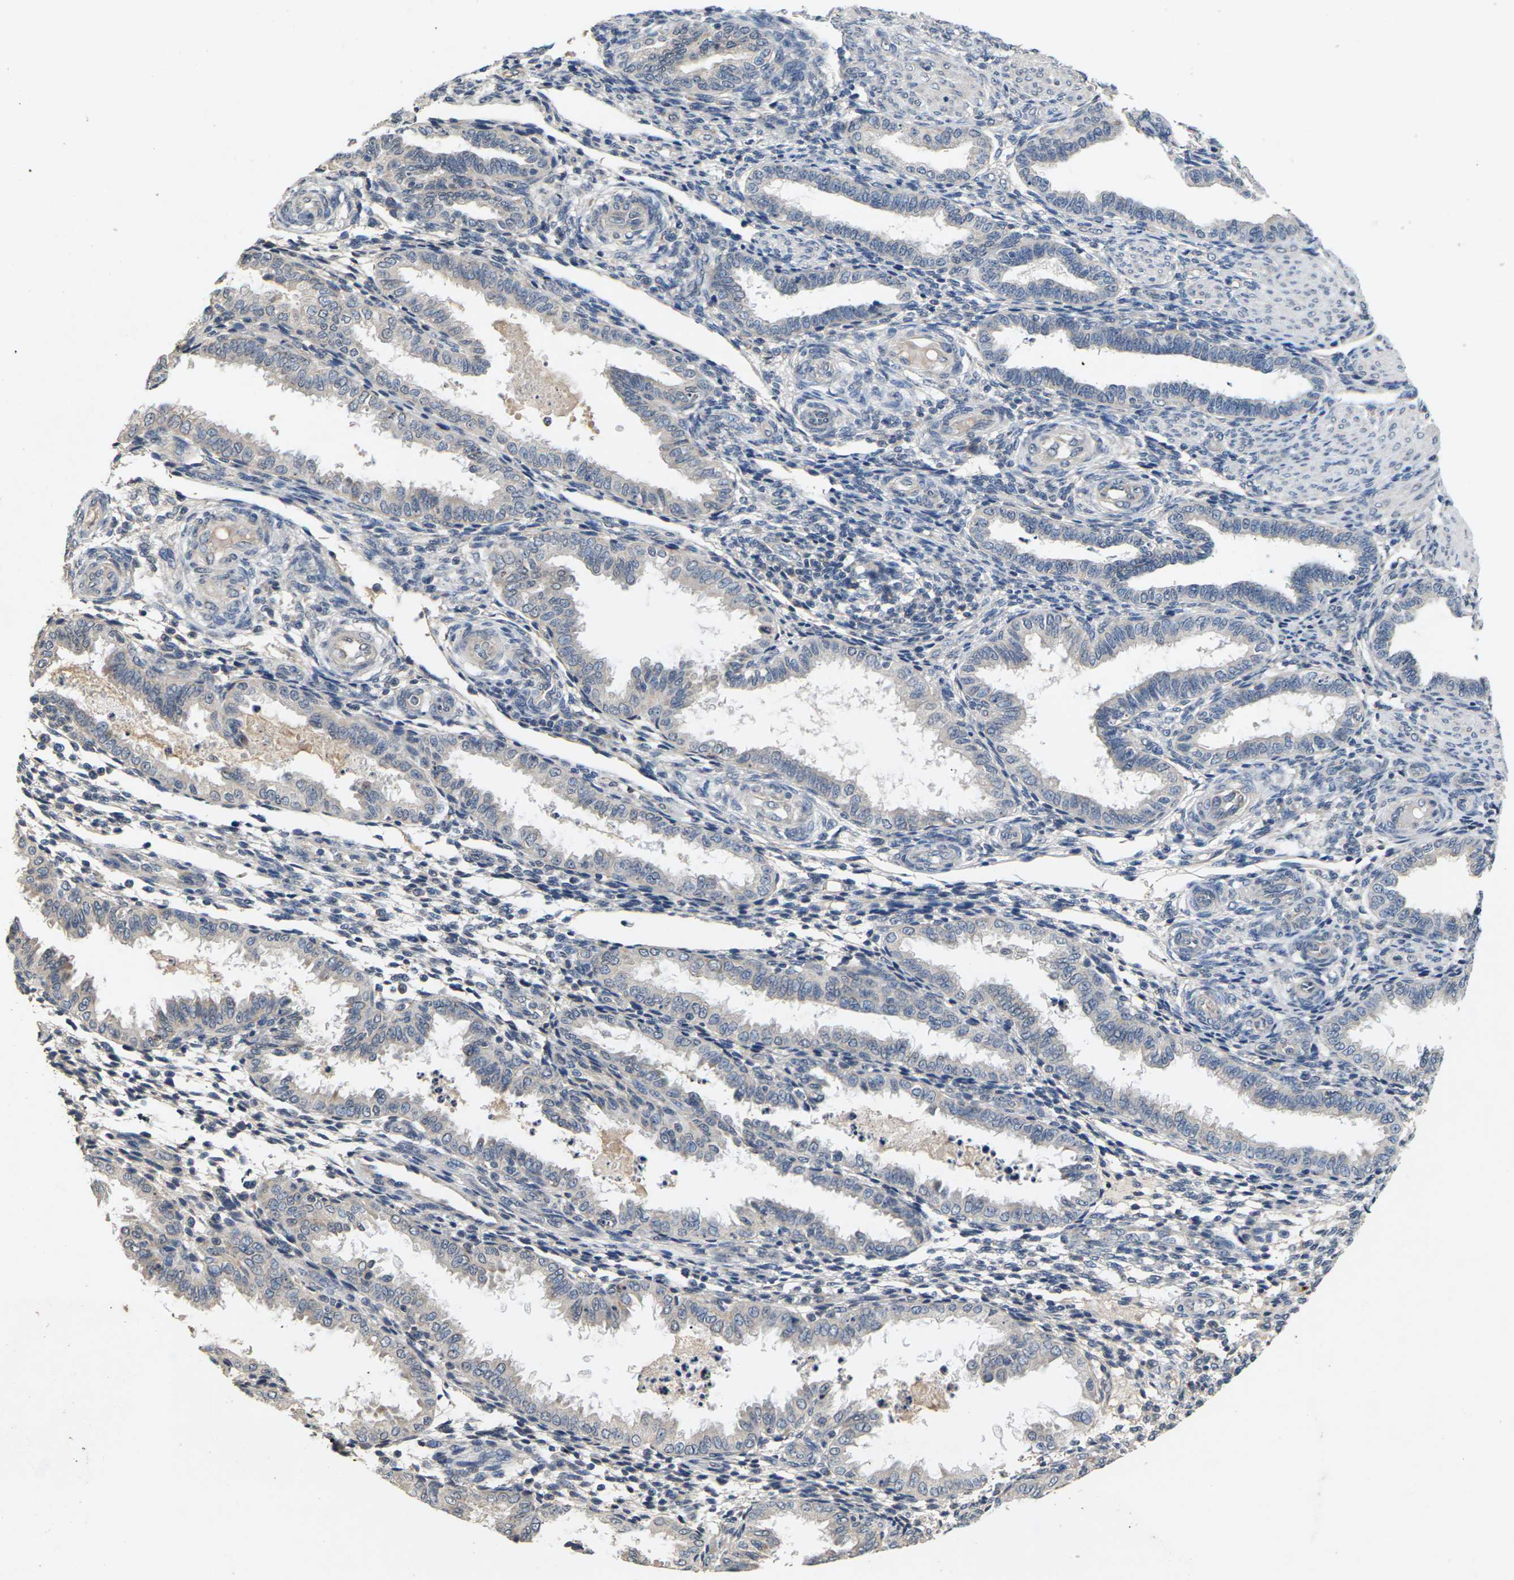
{"staining": {"intensity": "negative", "quantity": "none", "location": "none"}, "tissue": "endometrium", "cell_type": "Cells in endometrial stroma", "image_type": "normal", "snomed": [{"axis": "morphology", "description": "Normal tissue, NOS"}, {"axis": "topography", "description": "Endometrium"}], "caption": "High magnification brightfield microscopy of benign endometrium stained with DAB (brown) and counterstained with hematoxylin (blue): cells in endometrial stroma show no significant expression.", "gene": "SLC2A2", "patient": {"sex": "female", "age": 33}}